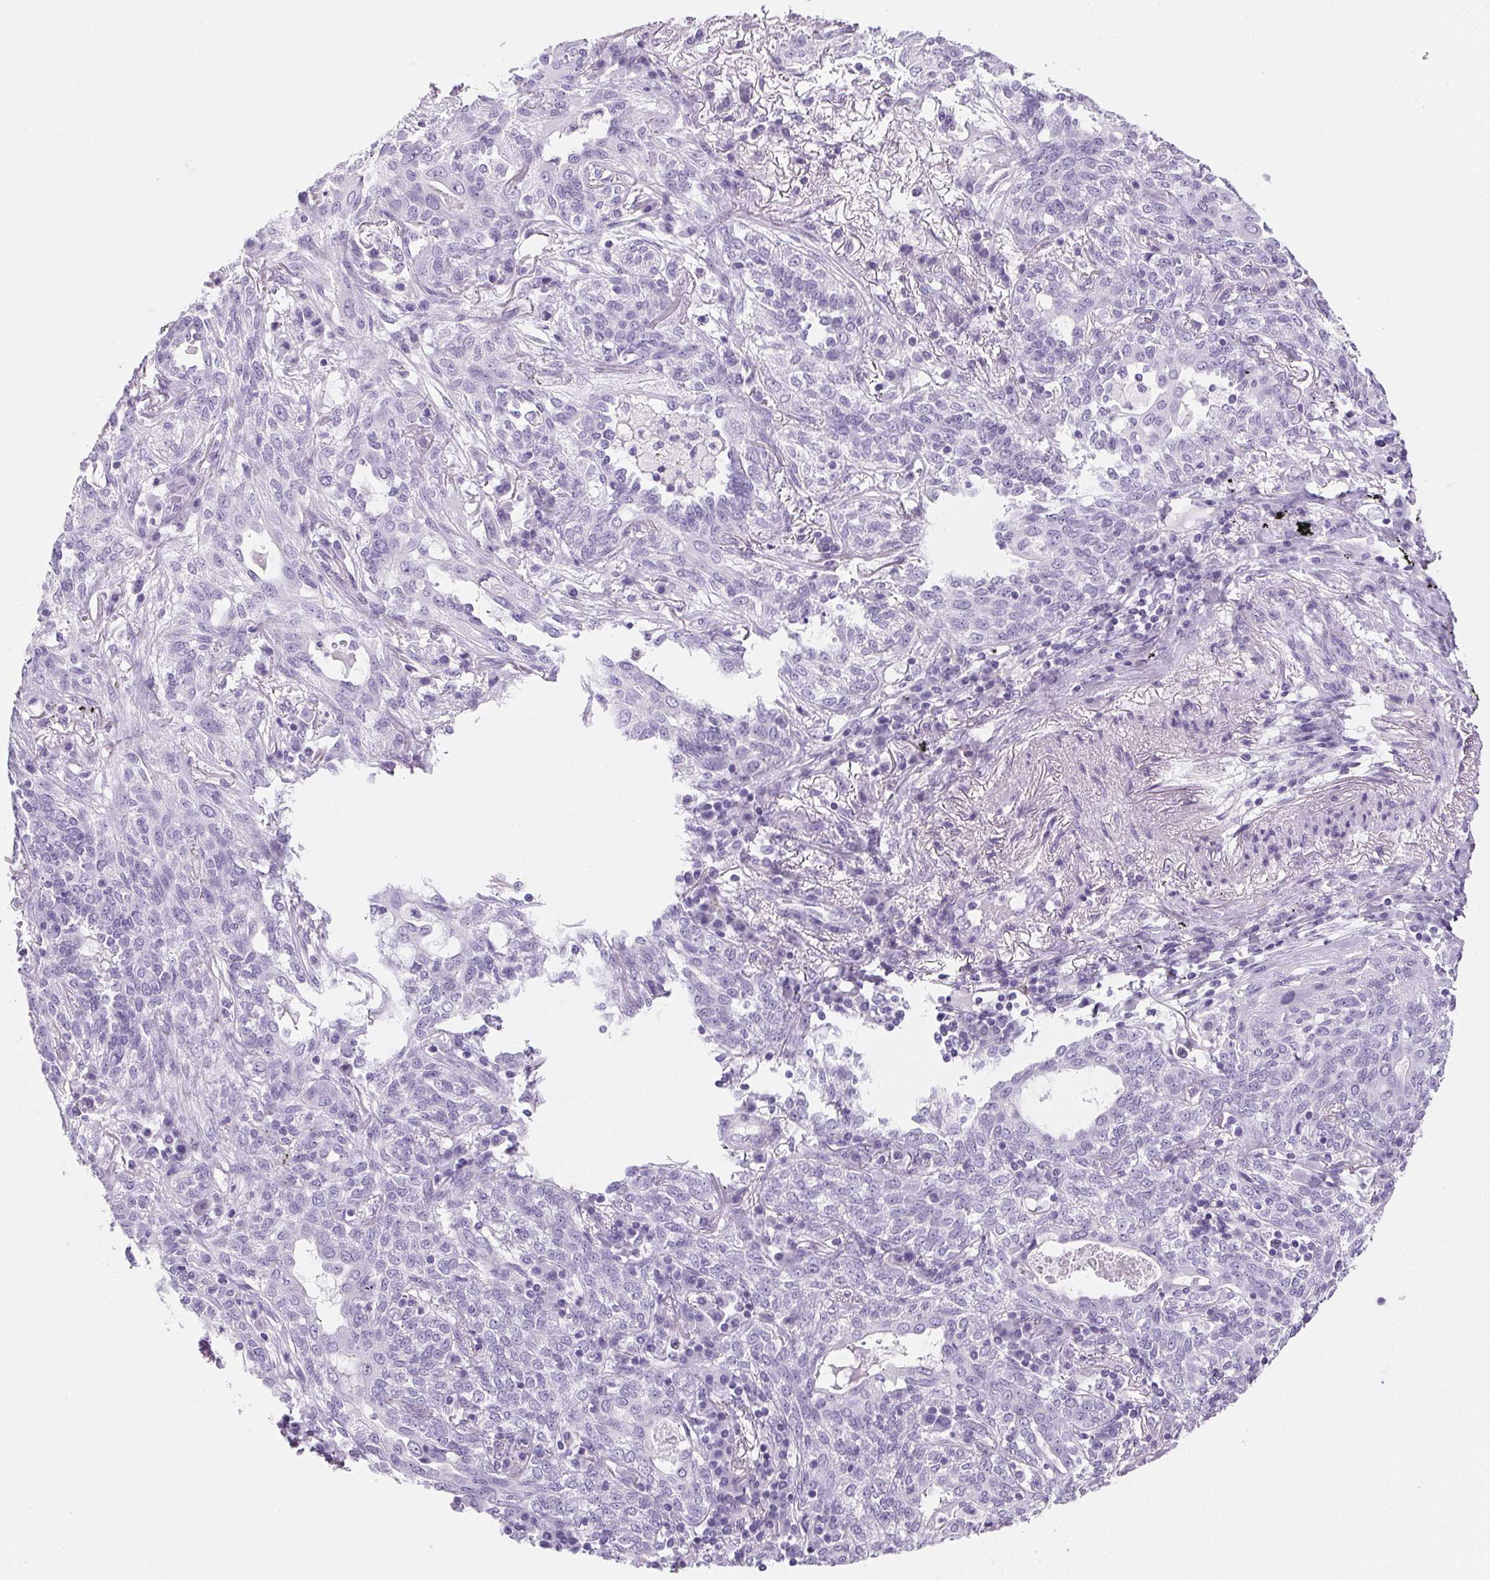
{"staining": {"intensity": "negative", "quantity": "none", "location": "none"}, "tissue": "lung cancer", "cell_type": "Tumor cells", "image_type": "cancer", "snomed": [{"axis": "morphology", "description": "Squamous cell carcinoma, NOS"}, {"axis": "topography", "description": "Lung"}], "caption": "The histopathology image exhibits no staining of tumor cells in lung cancer.", "gene": "PRSS3", "patient": {"sex": "female", "age": 70}}